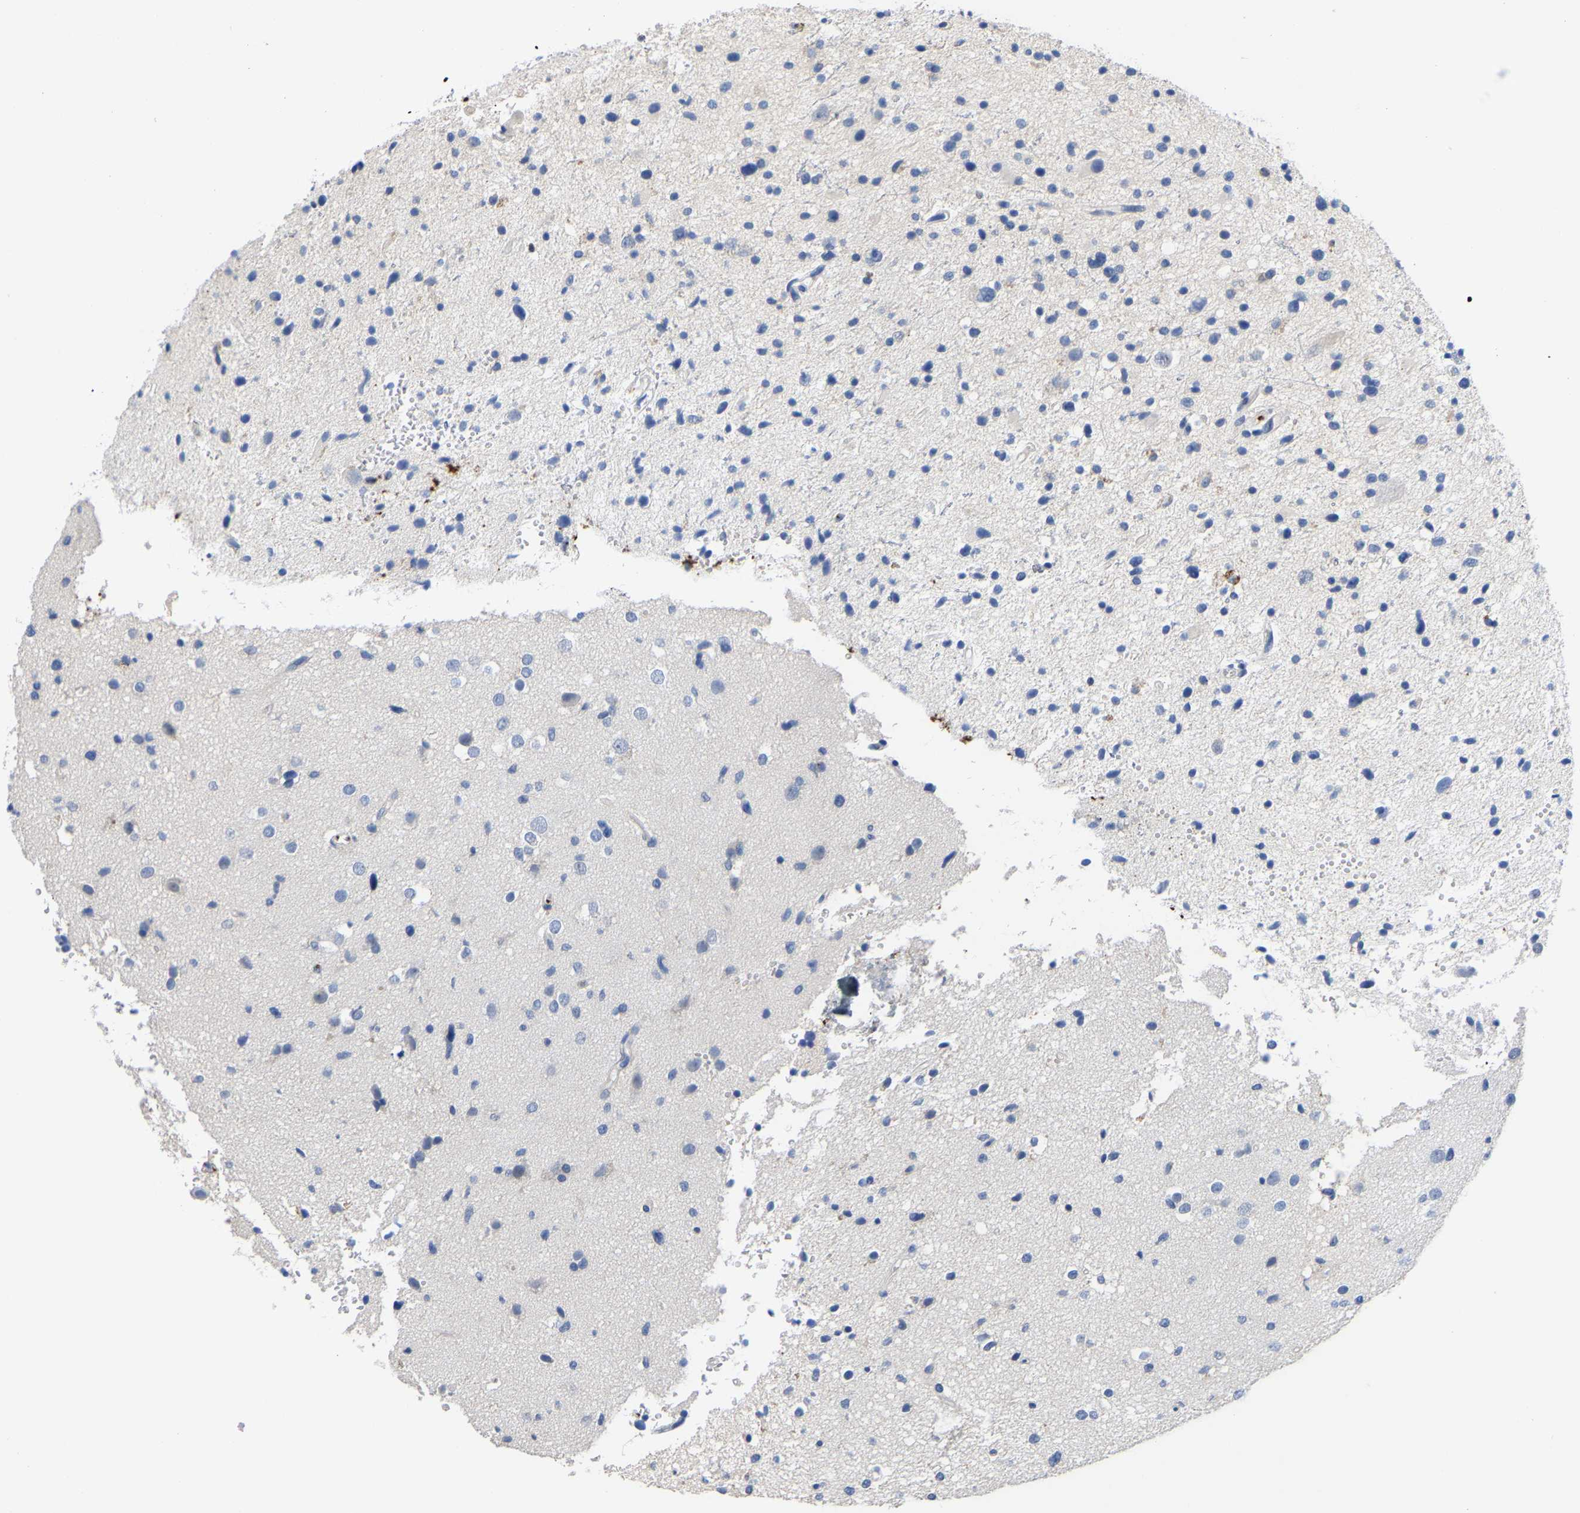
{"staining": {"intensity": "negative", "quantity": "none", "location": "none"}, "tissue": "glioma", "cell_type": "Tumor cells", "image_type": "cancer", "snomed": [{"axis": "morphology", "description": "Glioma, malignant, High grade"}, {"axis": "topography", "description": "Brain"}], "caption": "An immunohistochemistry (IHC) photomicrograph of glioma is shown. There is no staining in tumor cells of glioma.", "gene": "FGF18", "patient": {"sex": "male", "age": 33}}